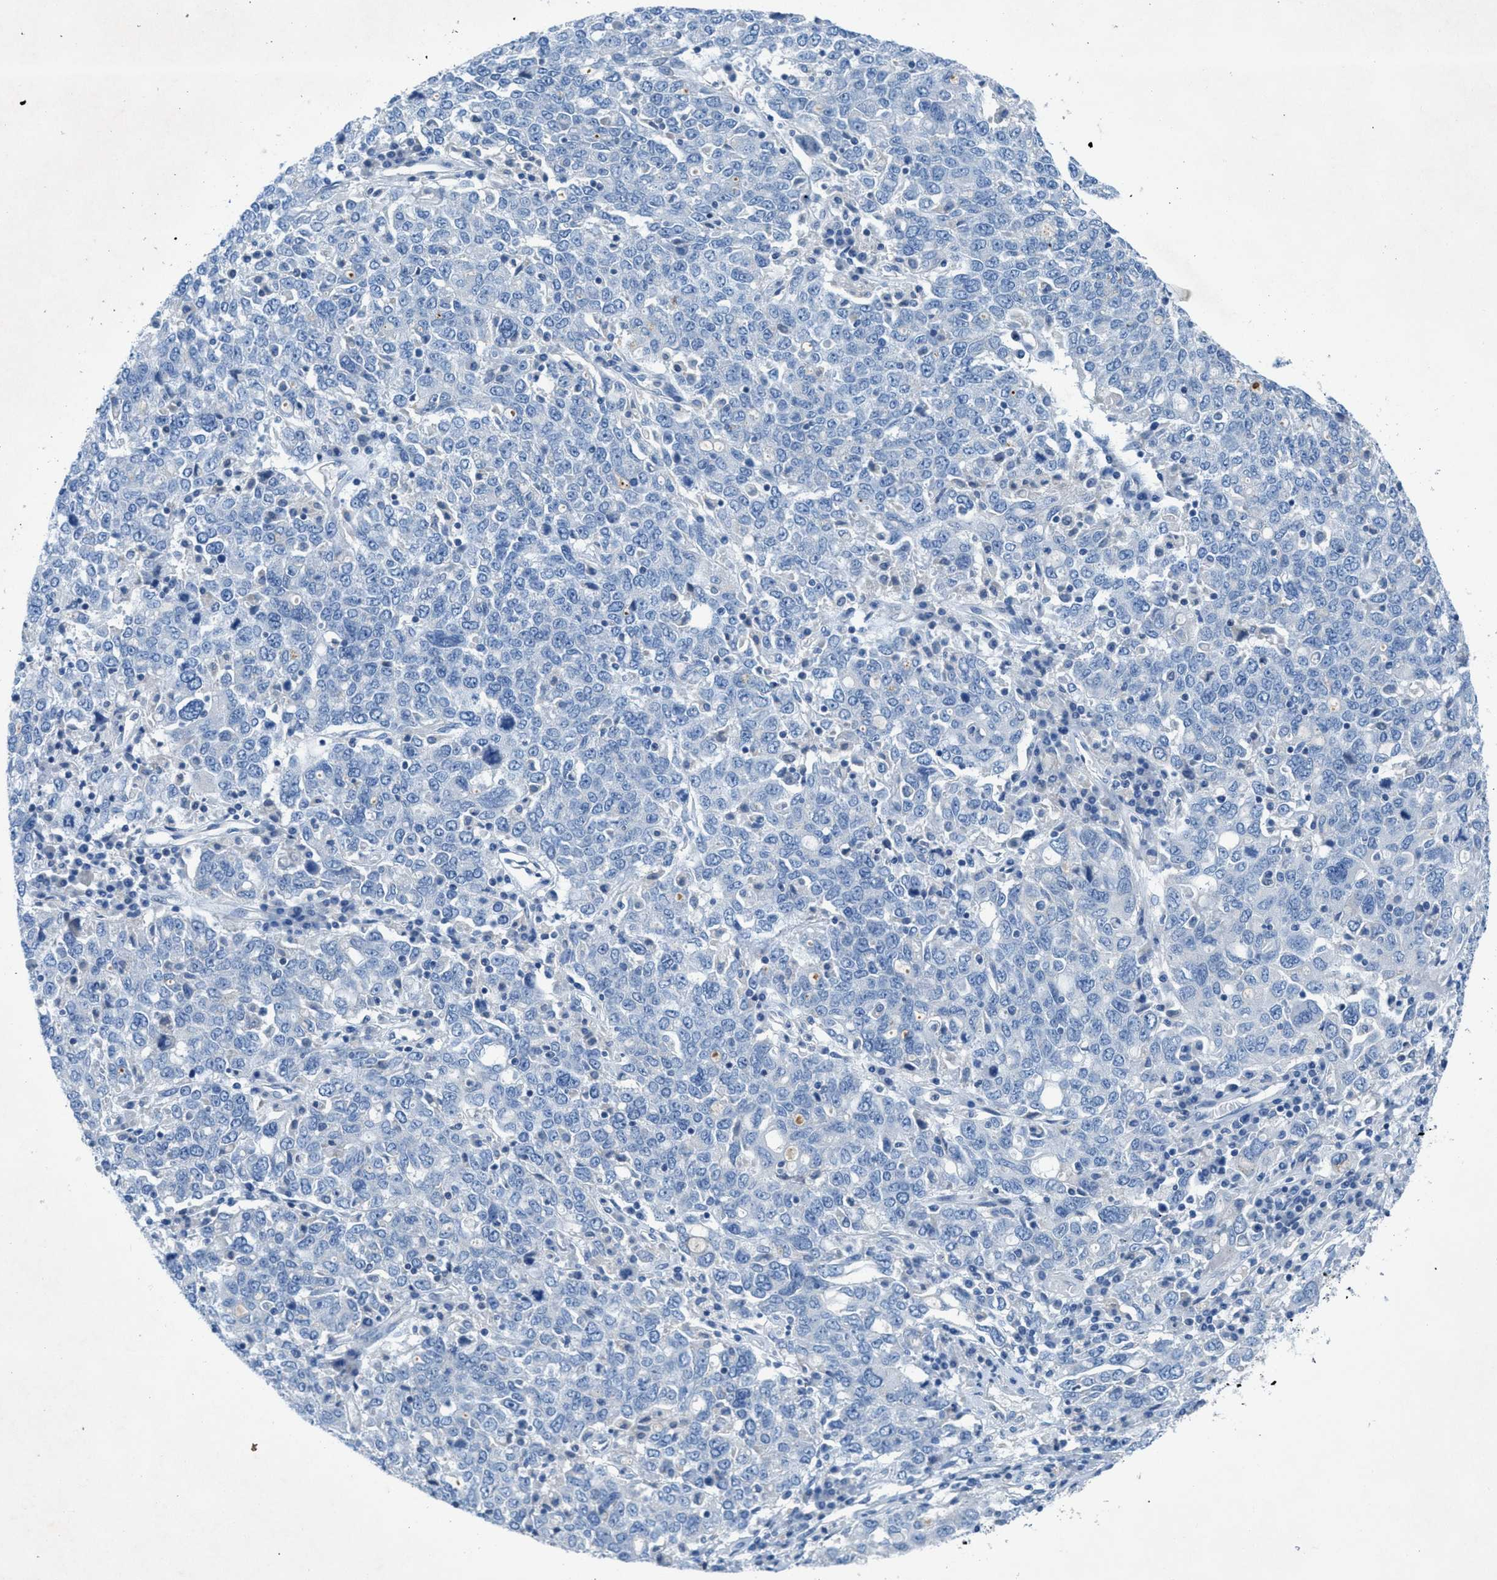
{"staining": {"intensity": "negative", "quantity": "none", "location": "none"}, "tissue": "ovarian cancer", "cell_type": "Tumor cells", "image_type": "cancer", "snomed": [{"axis": "morphology", "description": "Carcinoma, endometroid"}, {"axis": "topography", "description": "Ovary"}], "caption": "Immunohistochemistry (IHC) photomicrograph of human ovarian endometroid carcinoma stained for a protein (brown), which displays no positivity in tumor cells.", "gene": "GALNT17", "patient": {"sex": "female", "age": 62}}